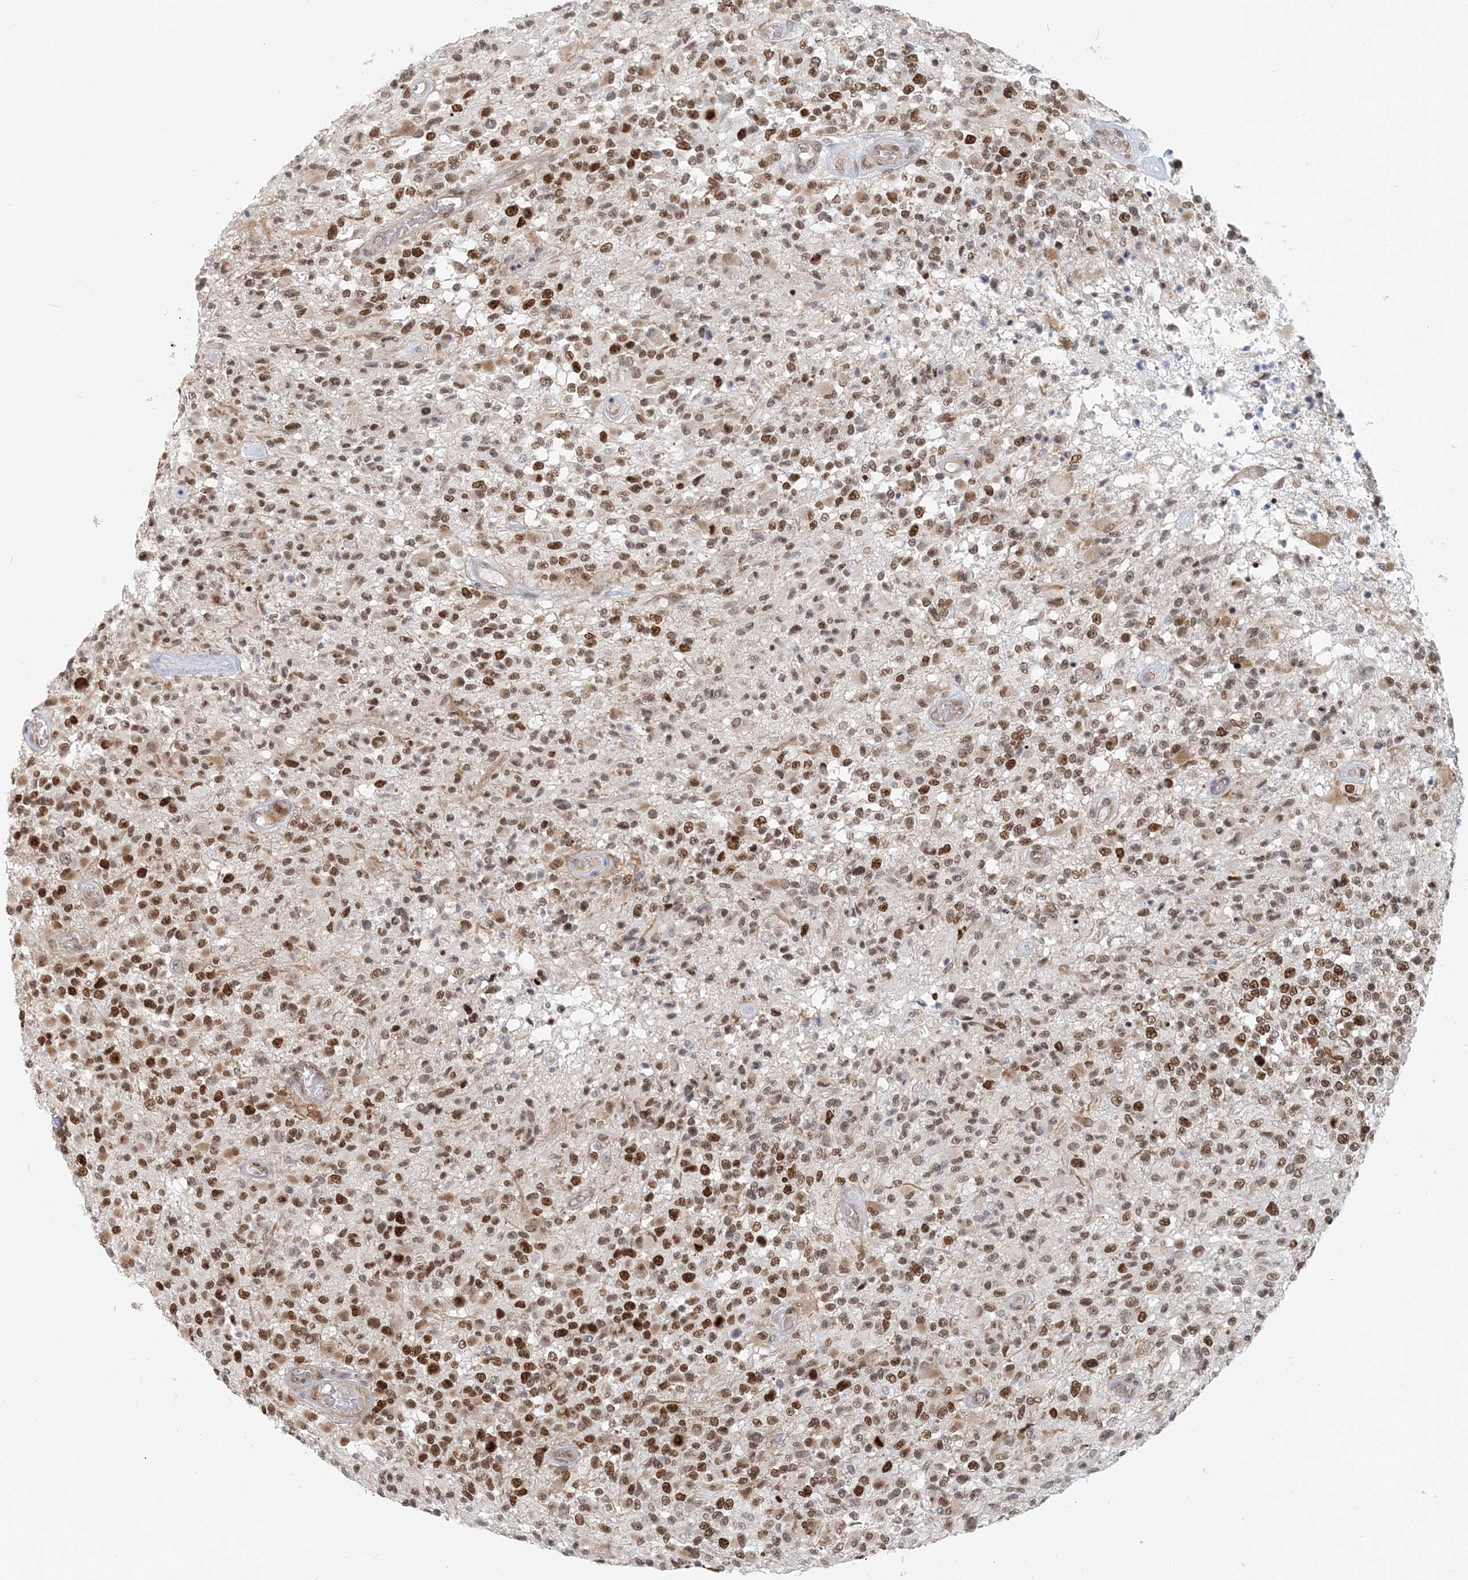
{"staining": {"intensity": "moderate", "quantity": ">75%", "location": "nuclear"}, "tissue": "glioma", "cell_type": "Tumor cells", "image_type": "cancer", "snomed": [{"axis": "morphology", "description": "Glioma, malignant, High grade"}, {"axis": "morphology", "description": "Glioblastoma, NOS"}, {"axis": "topography", "description": "Brain"}], "caption": "A histopathology image showing moderate nuclear expression in approximately >75% of tumor cells in glioma, as visualized by brown immunohistochemical staining.", "gene": "BAZ1B", "patient": {"sex": "male", "age": 60}}